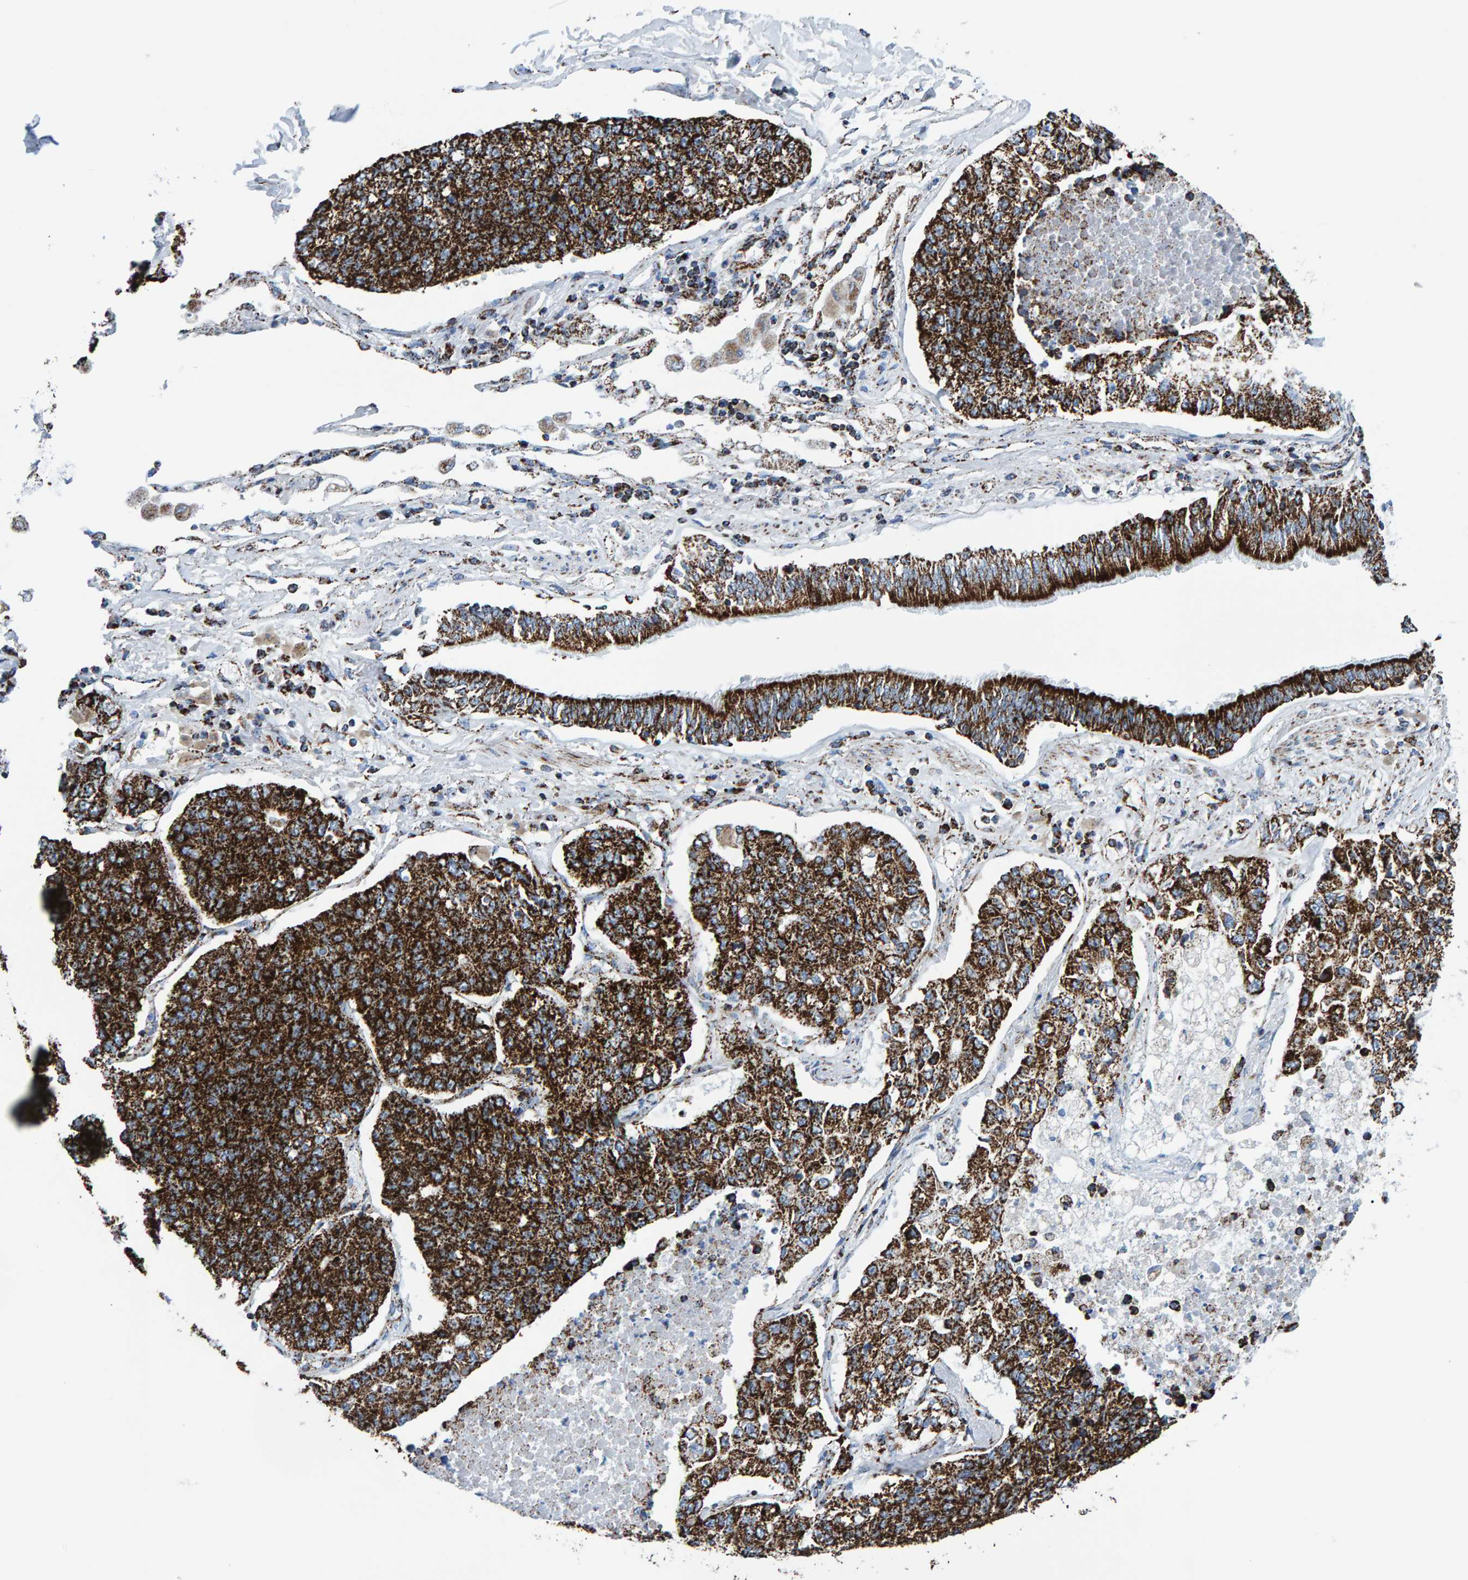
{"staining": {"intensity": "strong", "quantity": ">75%", "location": "cytoplasmic/membranous"}, "tissue": "lung cancer", "cell_type": "Tumor cells", "image_type": "cancer", "snomed": [{"axis": "morphology", "description": "Adenocarcinoma, NOS"}, {"axis": "topography", "description": "Lung"}], "caption": "A high amount of strong cytoplasmic/membranous staining is appreciated in approximately >75% of tumor cells in lung cancer tissue. (IHC, brightfield microscopy, high magnification).", "gene": "ENSG00000262660", "patient": {"sex": "male", "age": 49}}